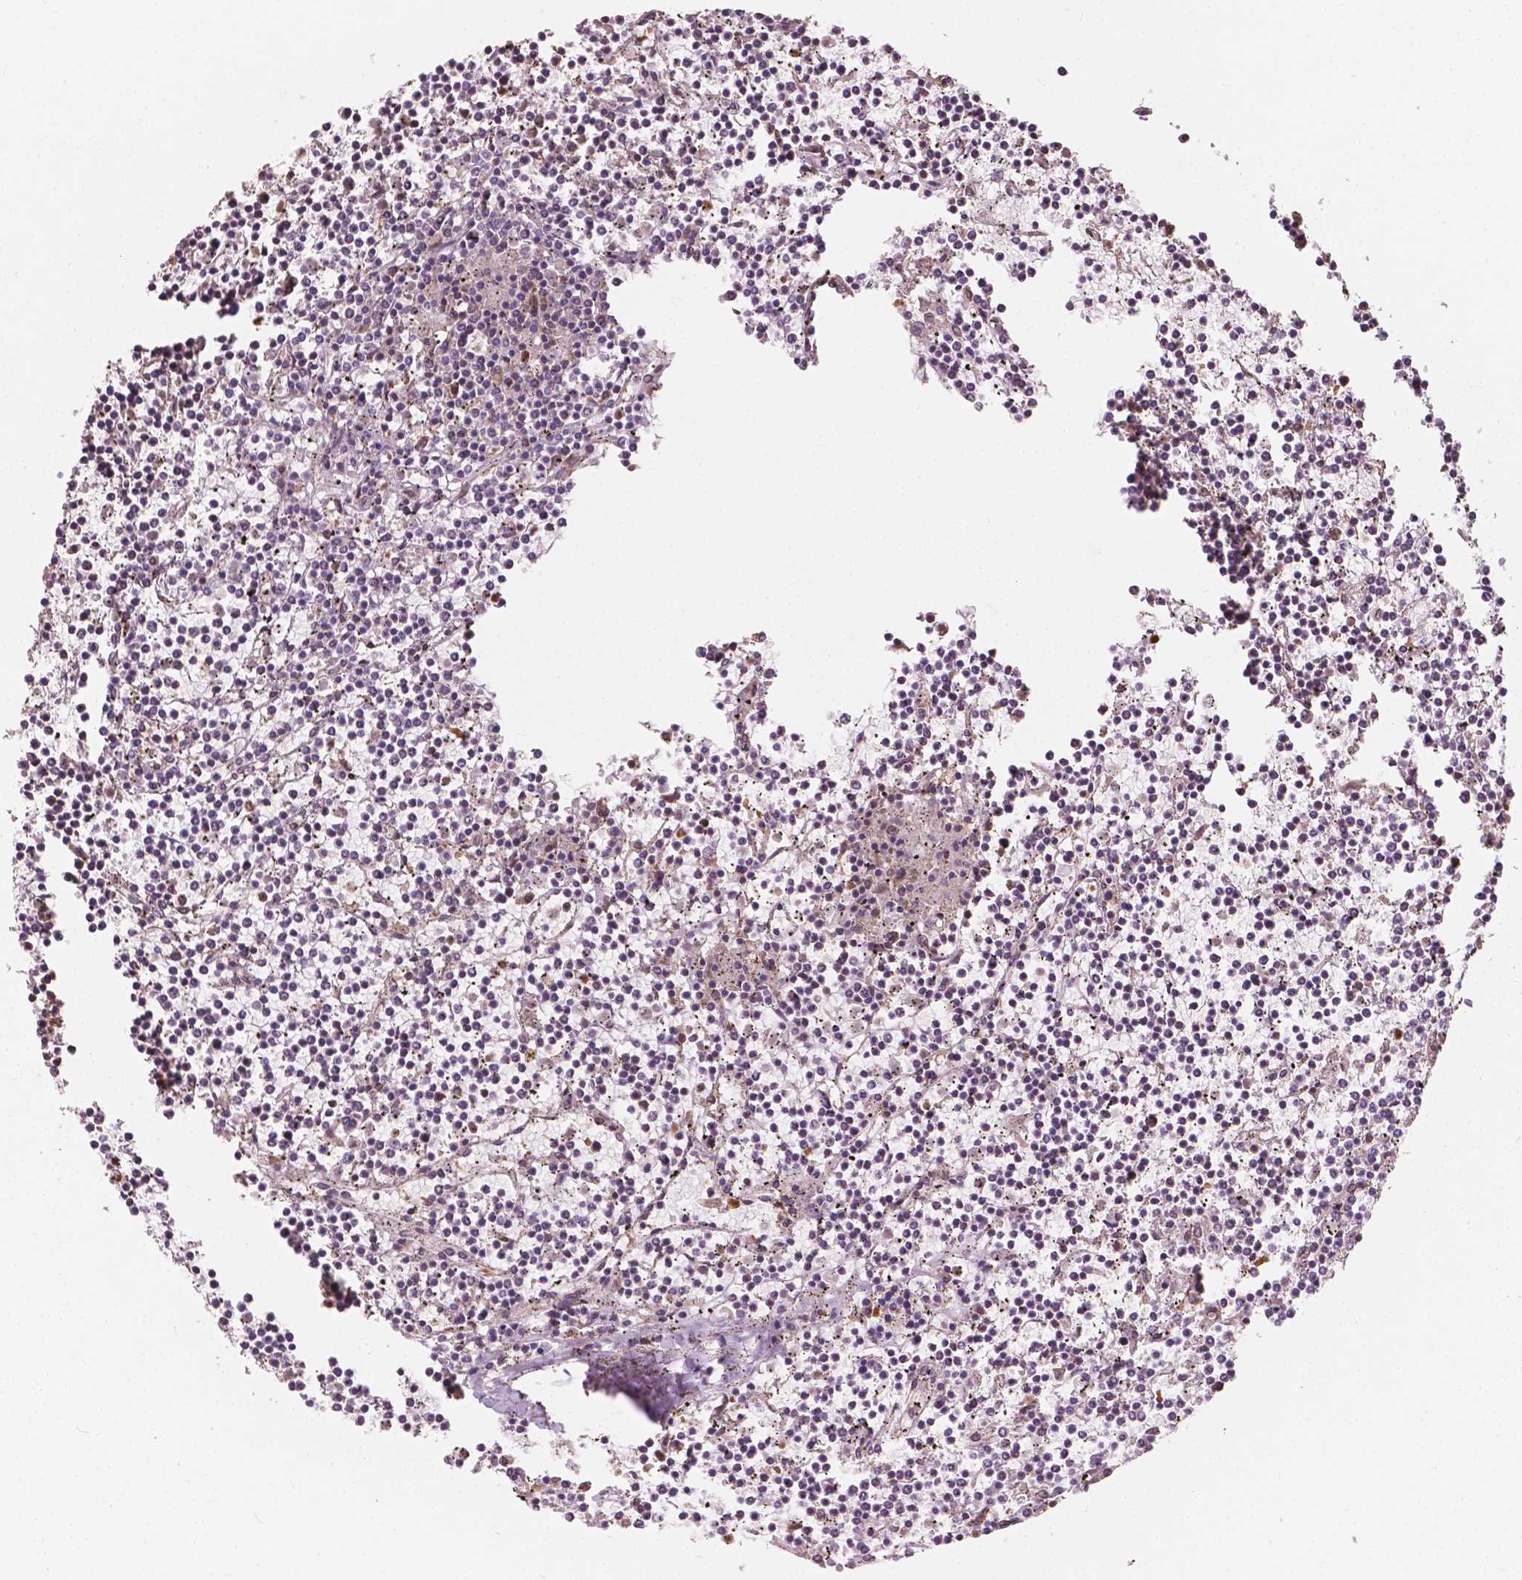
{"staining": {"intensity": "negative", "quantity": "none", "location": "none"}, "tissue": "lymphoma", "cell_type": "Tumor cells", "image_type": "cancer", "snomed": [{"axis": "morphology", "description": "Malignant lymphoma, non-Hodgkin's type, Low grade"}, {"axis": "topography", "description": "Spleen"}], "caption": "Protein analysis of low-grade malignant lymphoma, non-Hodgkin's type reveals no significant expression in tumor cells.", "gene": "G3BP1", "patient": {"sex": "female", "age": 19}}